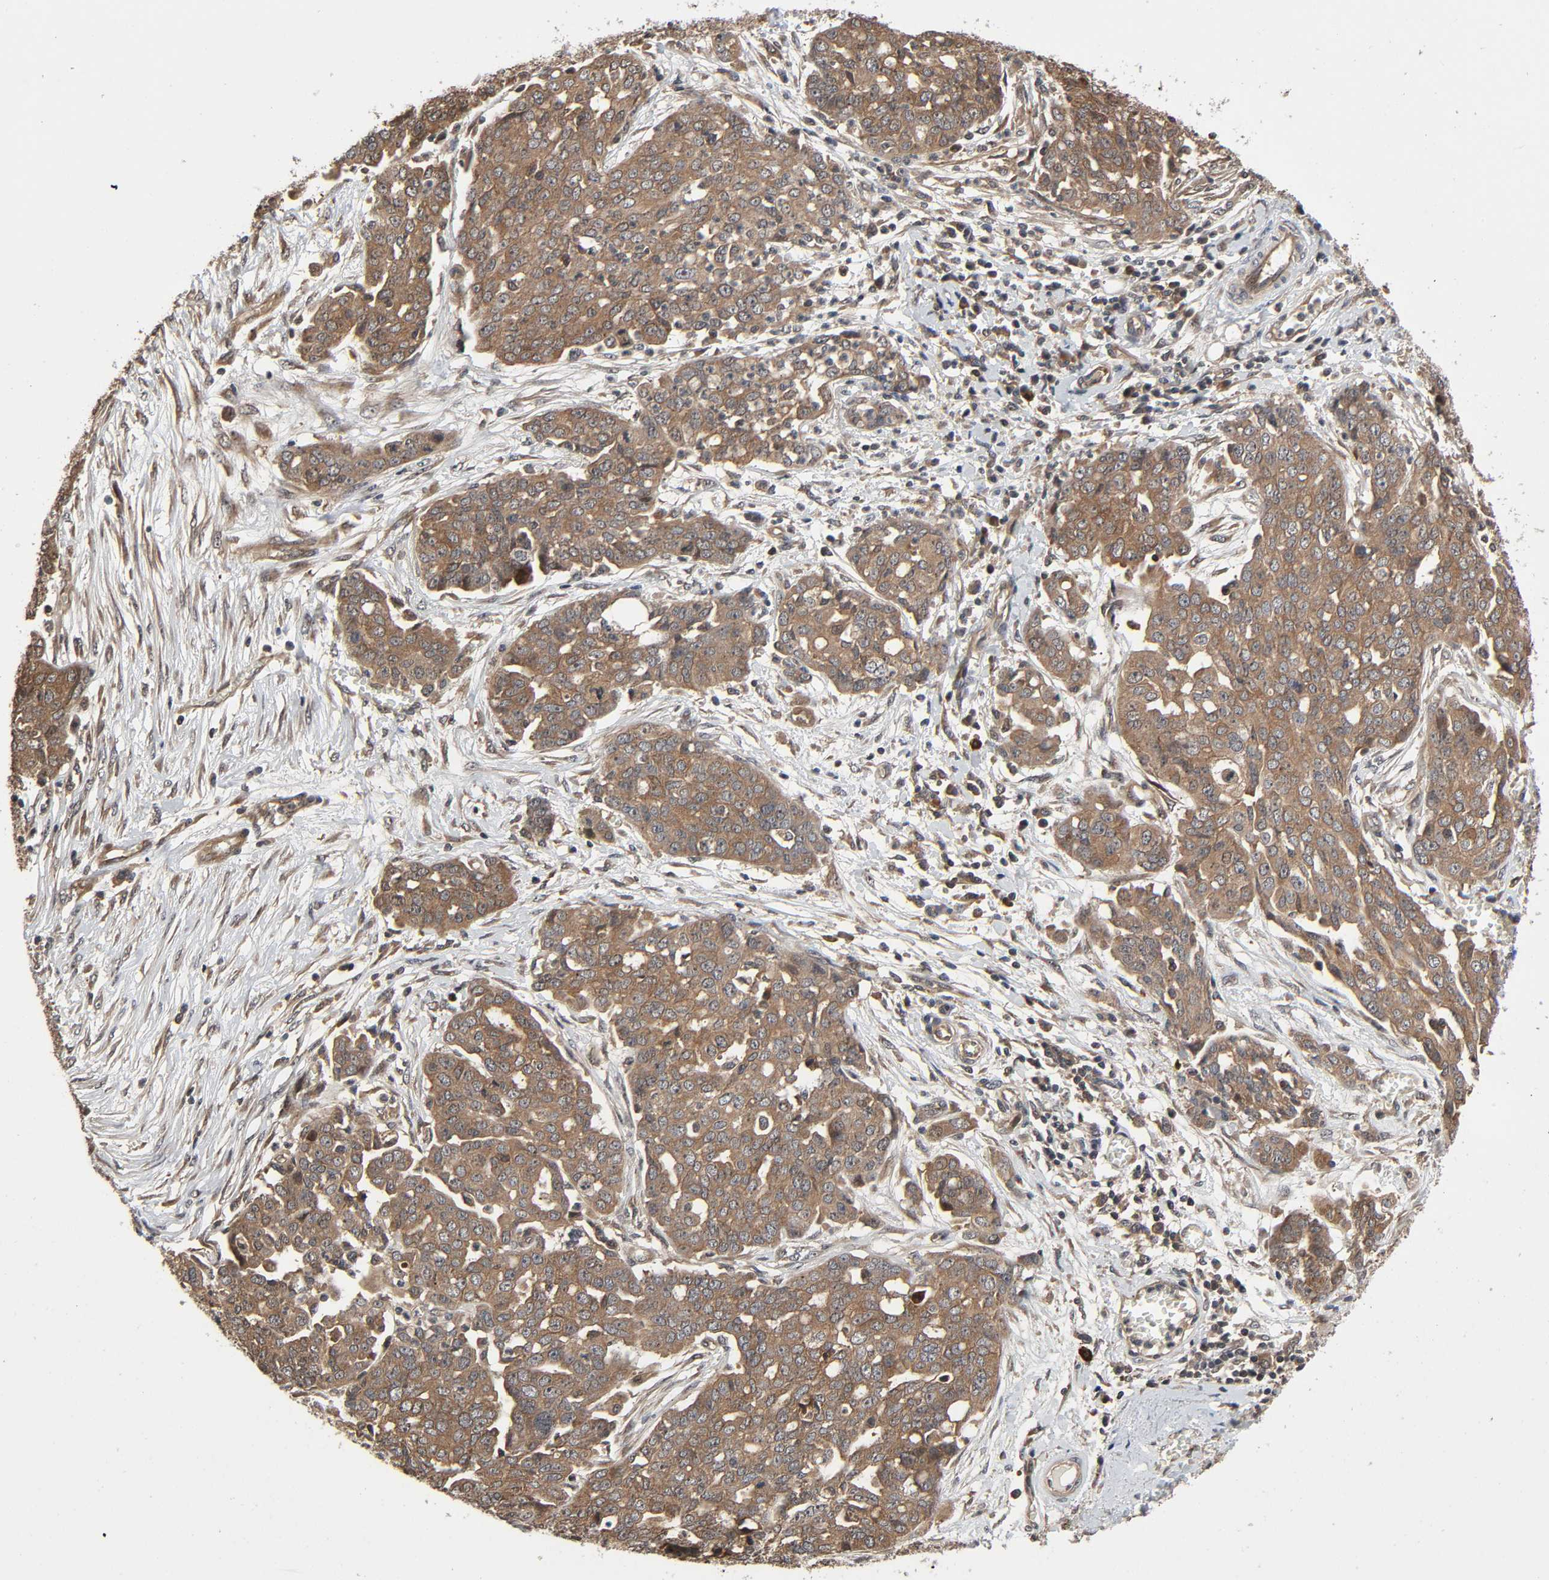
{"staining": {"intensity": "moderate", "quantity": ">75%", "location": "cytoplasmic/membranous"}, "tissue": "ovarian cancer", "cell_type": "Tumor cells", "image_type": "cancer", "snomed": [{"axis": "morphology", "description": "Cystadenocarcinoma, serous, NOS"}, {"axis": "topography", "description": "Soft tissue"}, {"axis": "topography", "description": "Ovary"}], "caption": "DAB immunohistochemical staining of serous cystadenocarcinoma (ovarian) shows moderate cytoplasmic/membranous protein expression in about >75% of tumor cells.", "gene": "PPP2R1B", "patient": {"sex": "female", "age": 57}}